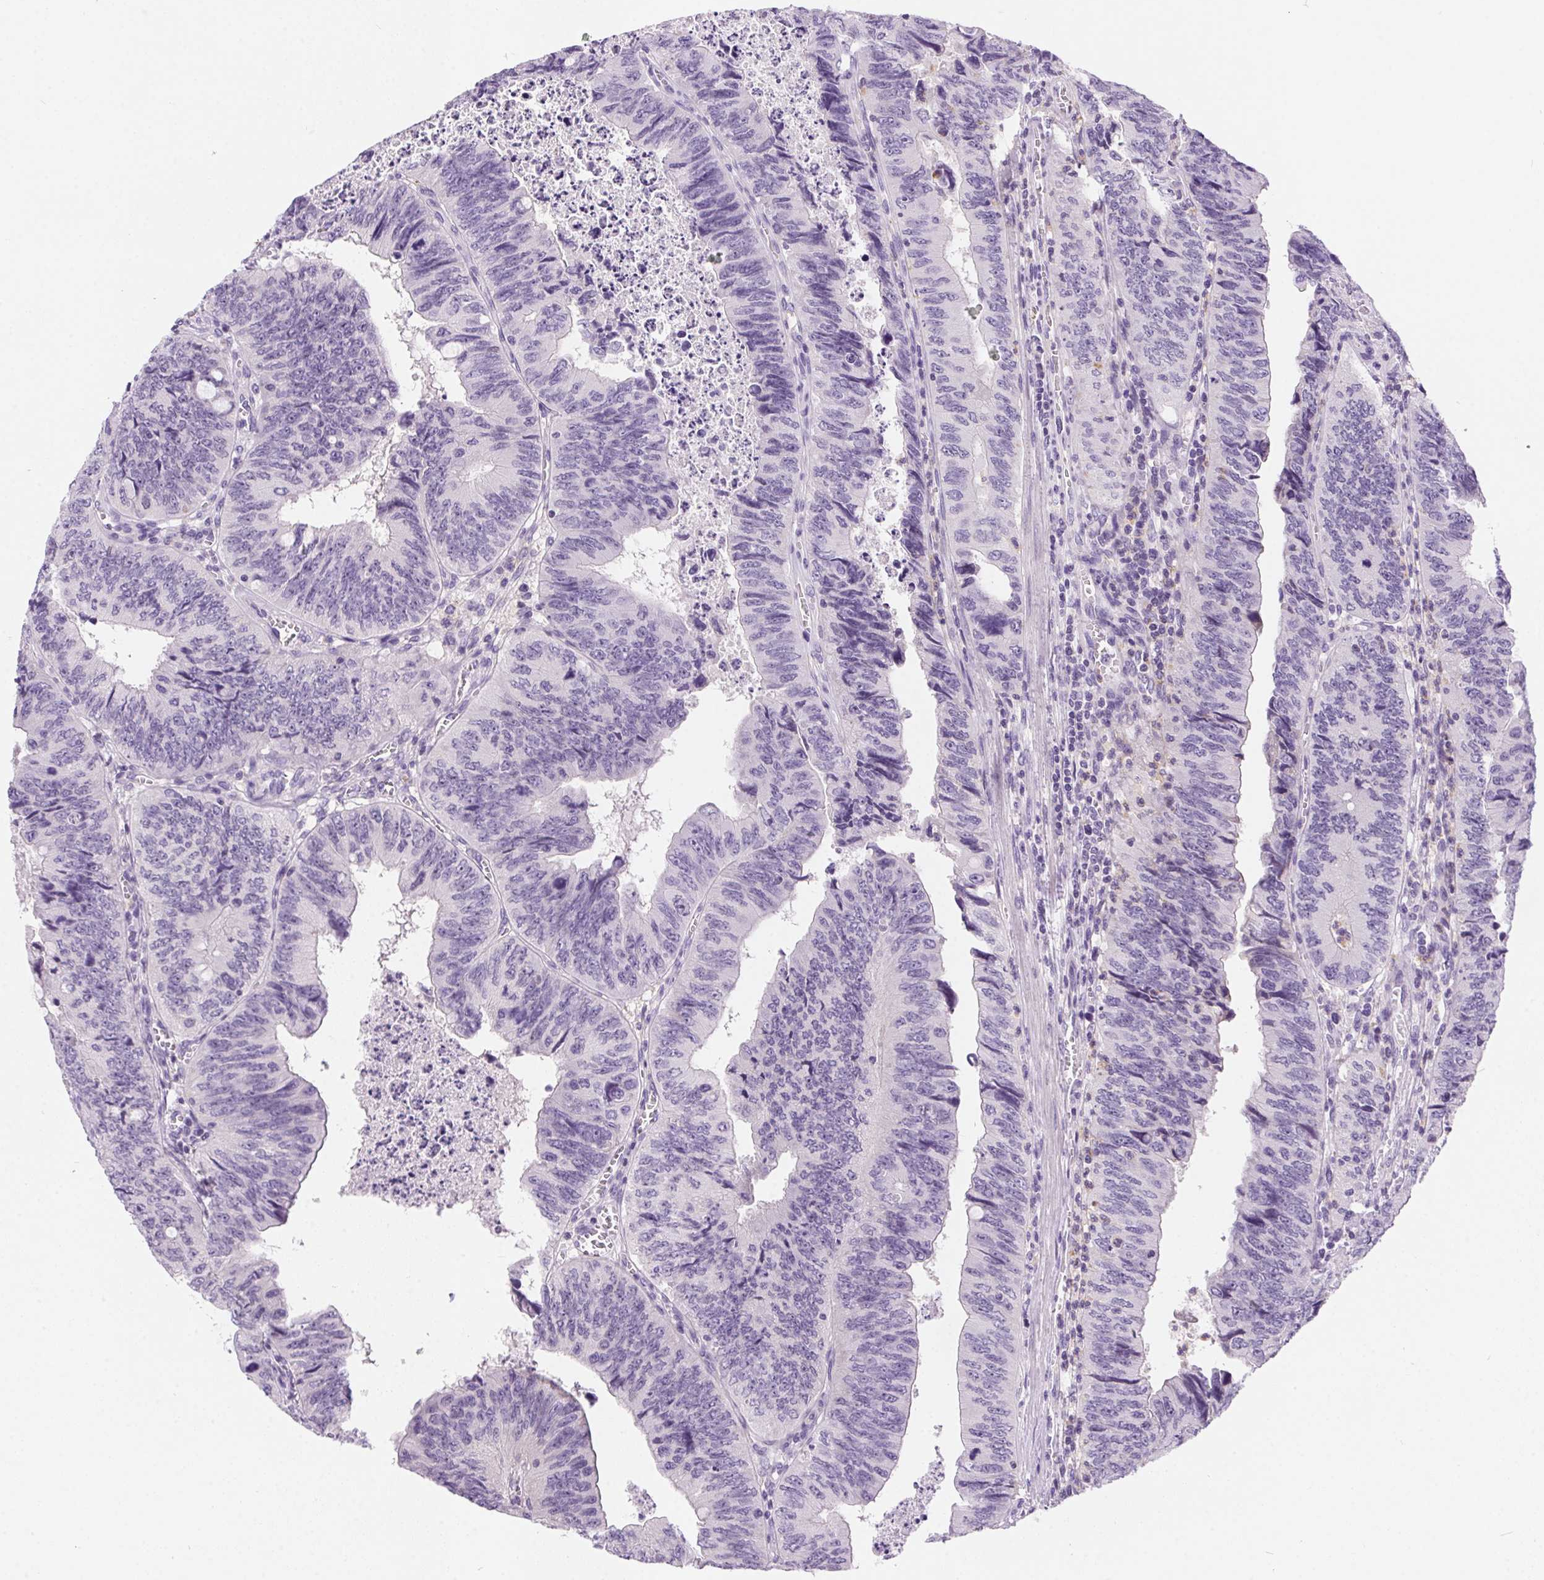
{"staining": {"intensity": "negative", "quantity": "none", "location": "none"}, "tissue": "colorectal cancer", "cell_type": "Tumor cells", "image_type": "cancer", "snomed": [{"axis": "morphology", "description": "Adenocarcinoma, NOS"}, {"axis": "topography", "description": "Colon"}], "caption": "A high-resolution histopathology image shows immunohistochemistry staining of colorectal adenocarcinoma, which displays no significant expression in tumor cells. (Immunohistochemistry (ihc), brightfield microscopy, high magnification).", "gene": "SSTR4", "patient": {"sex": "female", "age": 84}}